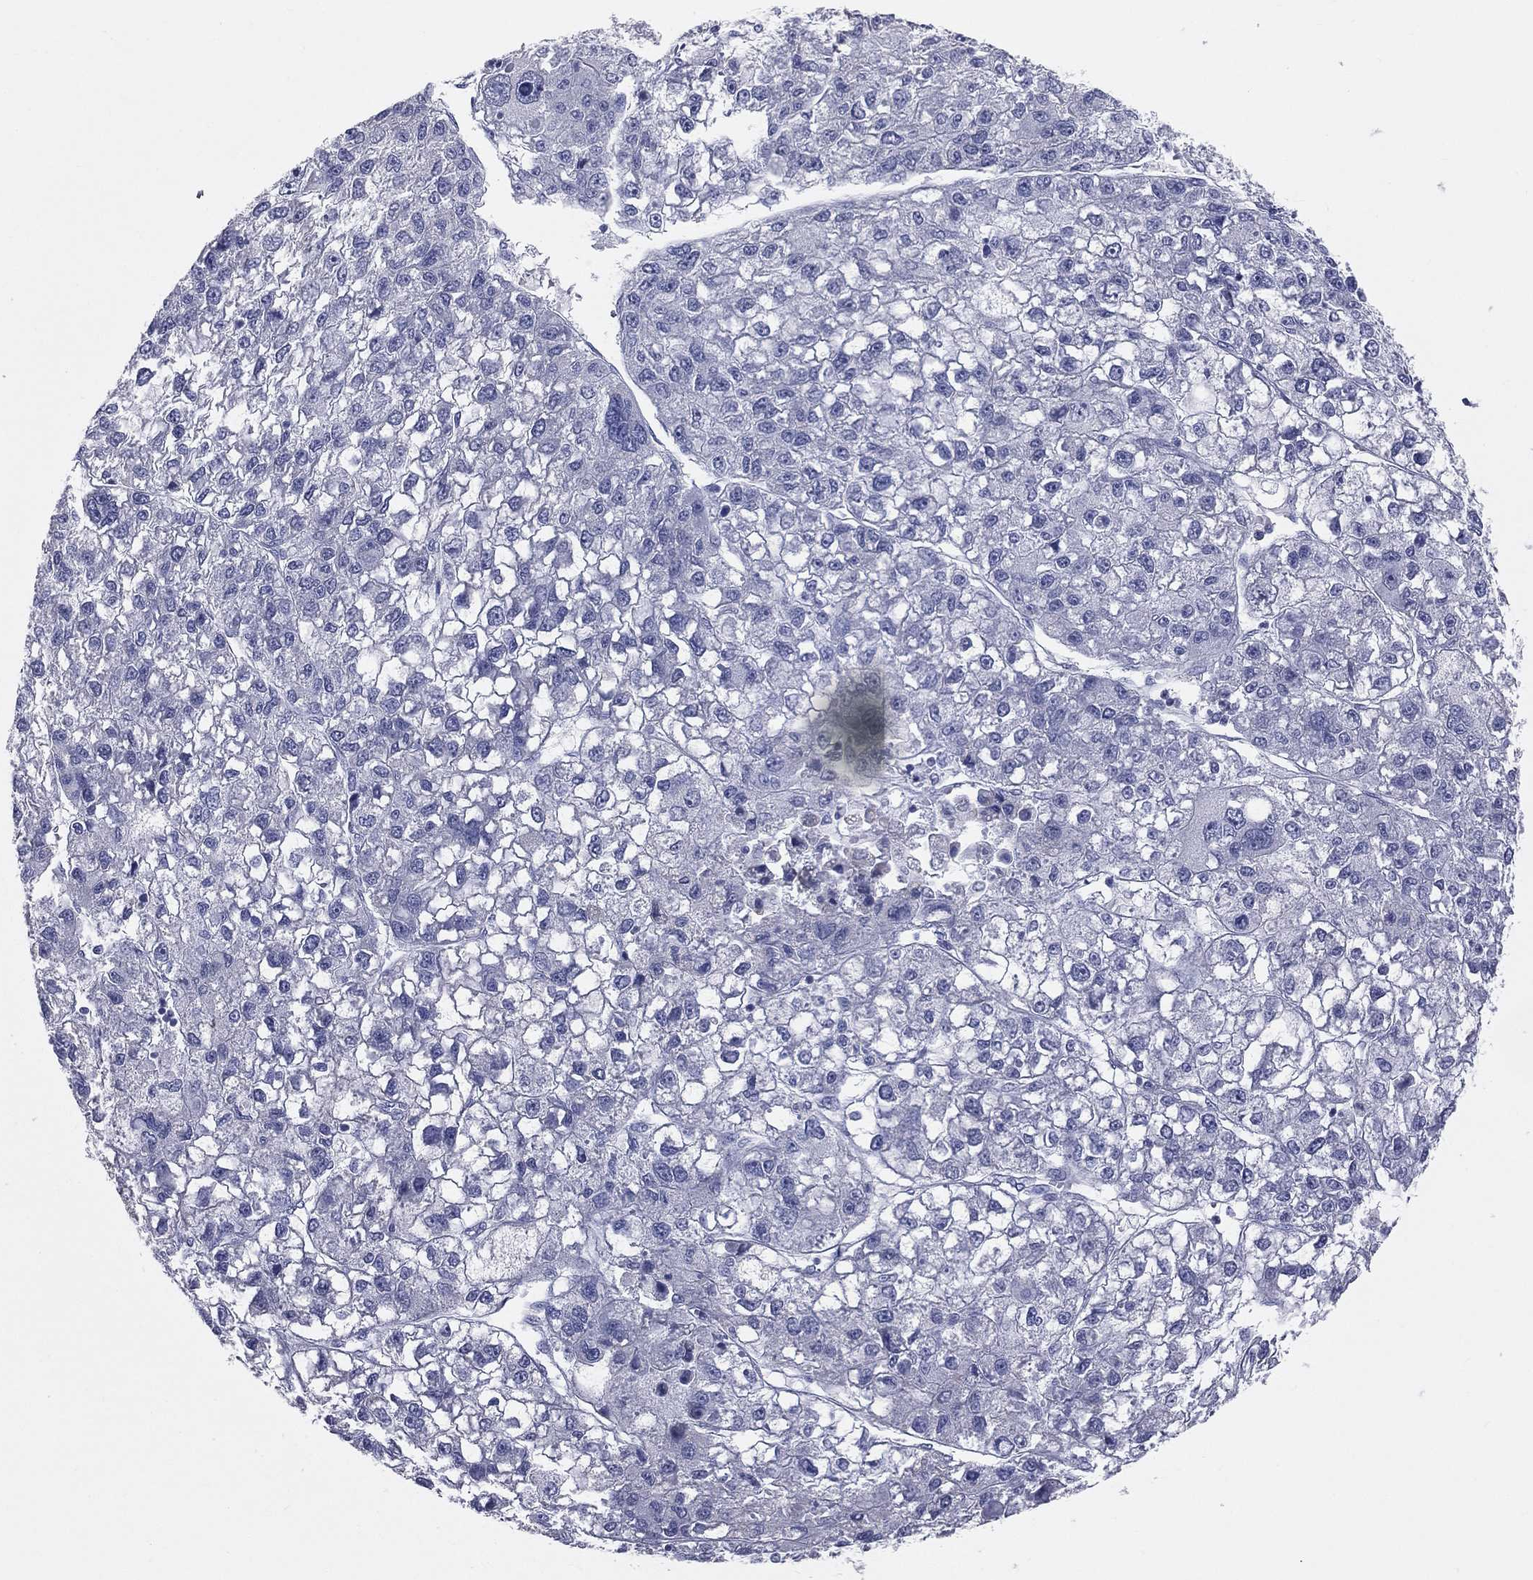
{"staining": {"intensity": "negative", "quantity": "none", "location": "none"}, "tissue": "liver cancer", "cell_type": "Tumor cells", "image_type": "cancer", "snomed": [{"axis": "morphology", "description": "Carcinoma, Hepatocellular, NOS"}, {"axis": "topography", "description": "Liver"}], "caption": "An image of human hepatocellular carcinoma (liver) is negative for staining in tumor cells.", "gene": "STK31", "patient": {"sex": "male", "age": 56}}